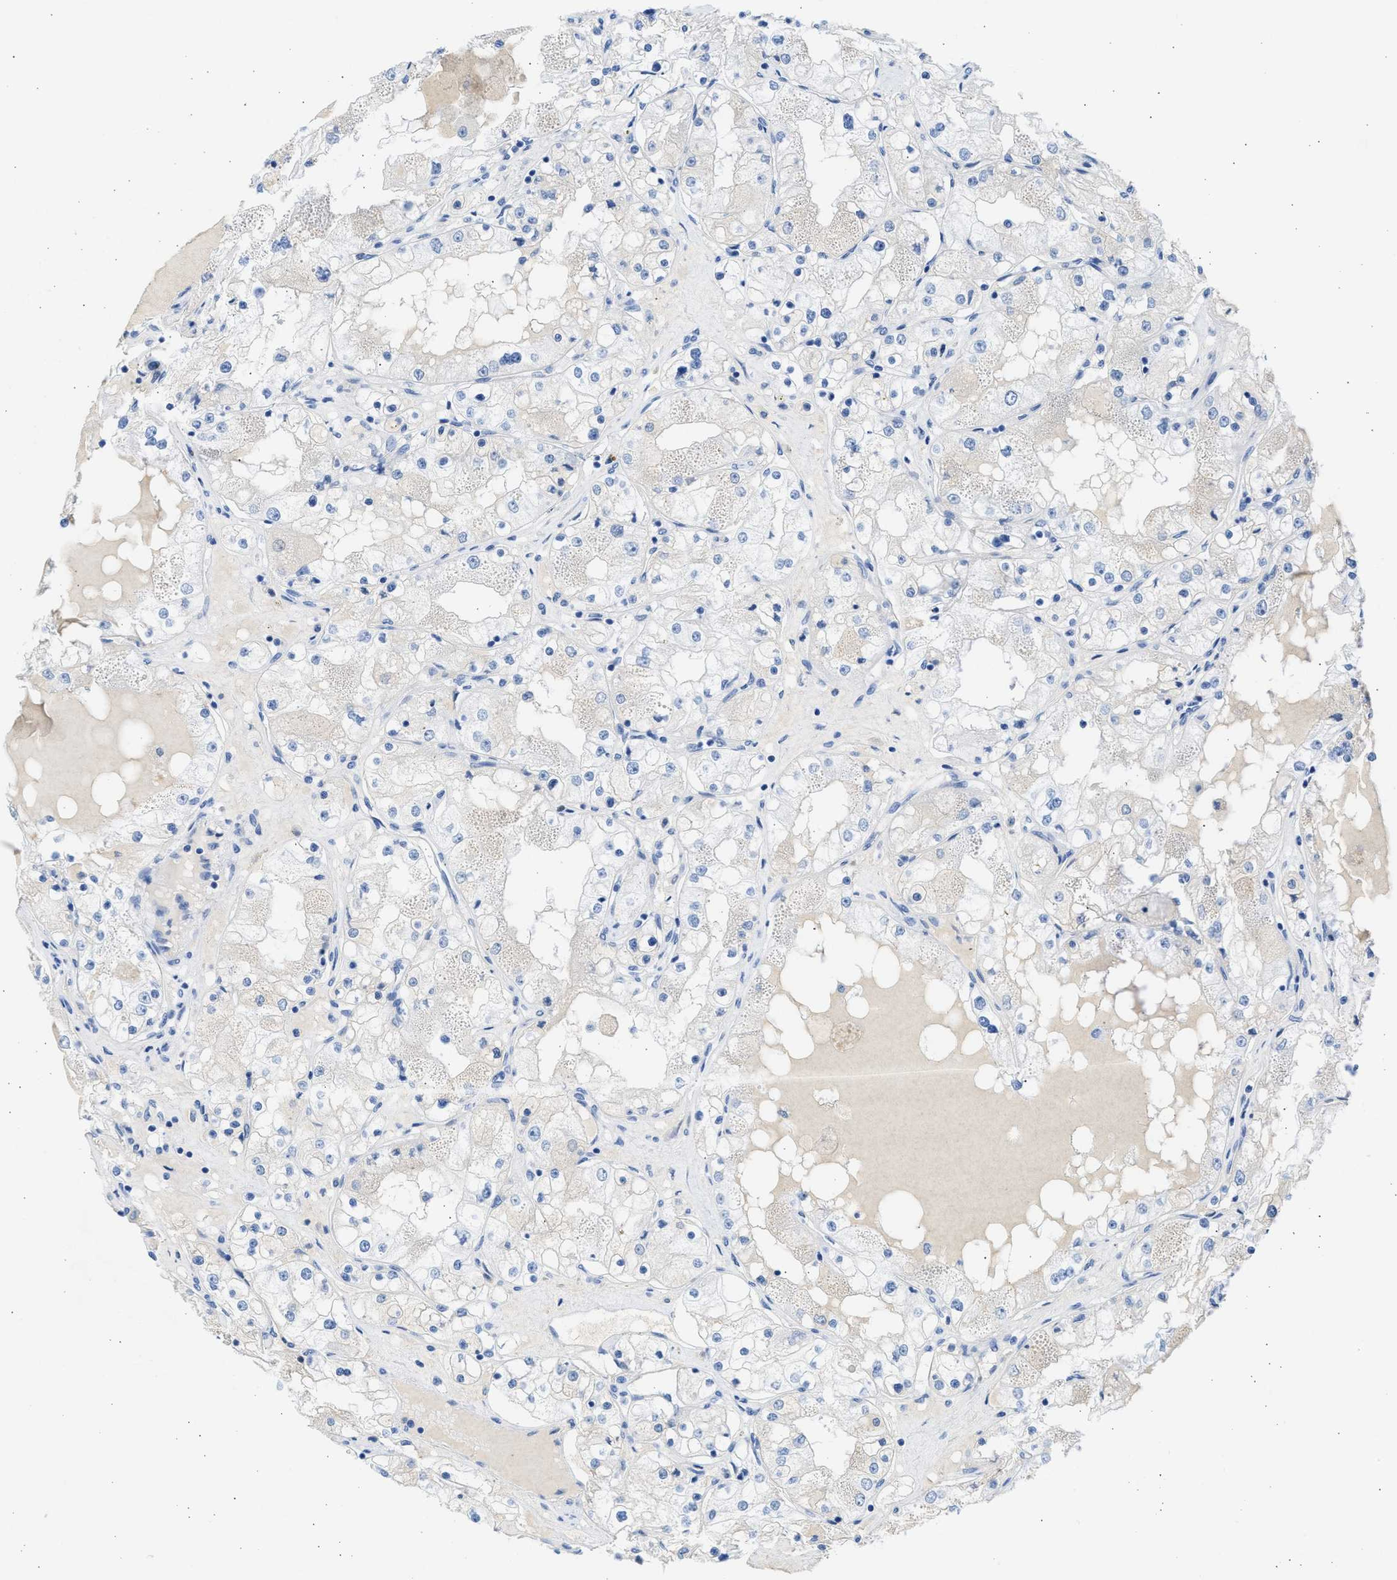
{"staining": {"intensity": "weak", "quantity": "<25%", "location": "cytoplasmic/membranous"}, "tissue": "renal cancer", "cell_type": "Tumor cells", "image_type": "cancer", "snomed": [{"axis": "morphology", "description": "Adenocarcinoma, NOS"}, {"axis": "topography", "description": "Kidney"}], "caption": "A high-resolution photomicrograph shows IHC staining of renal cancer, which displays no significant staining in tumor cells. (Immunohistochemistry, brightfield microscopy, high magnification).", "gene": "SPATA3", "patient": {"sex": "male", "age": 68}}